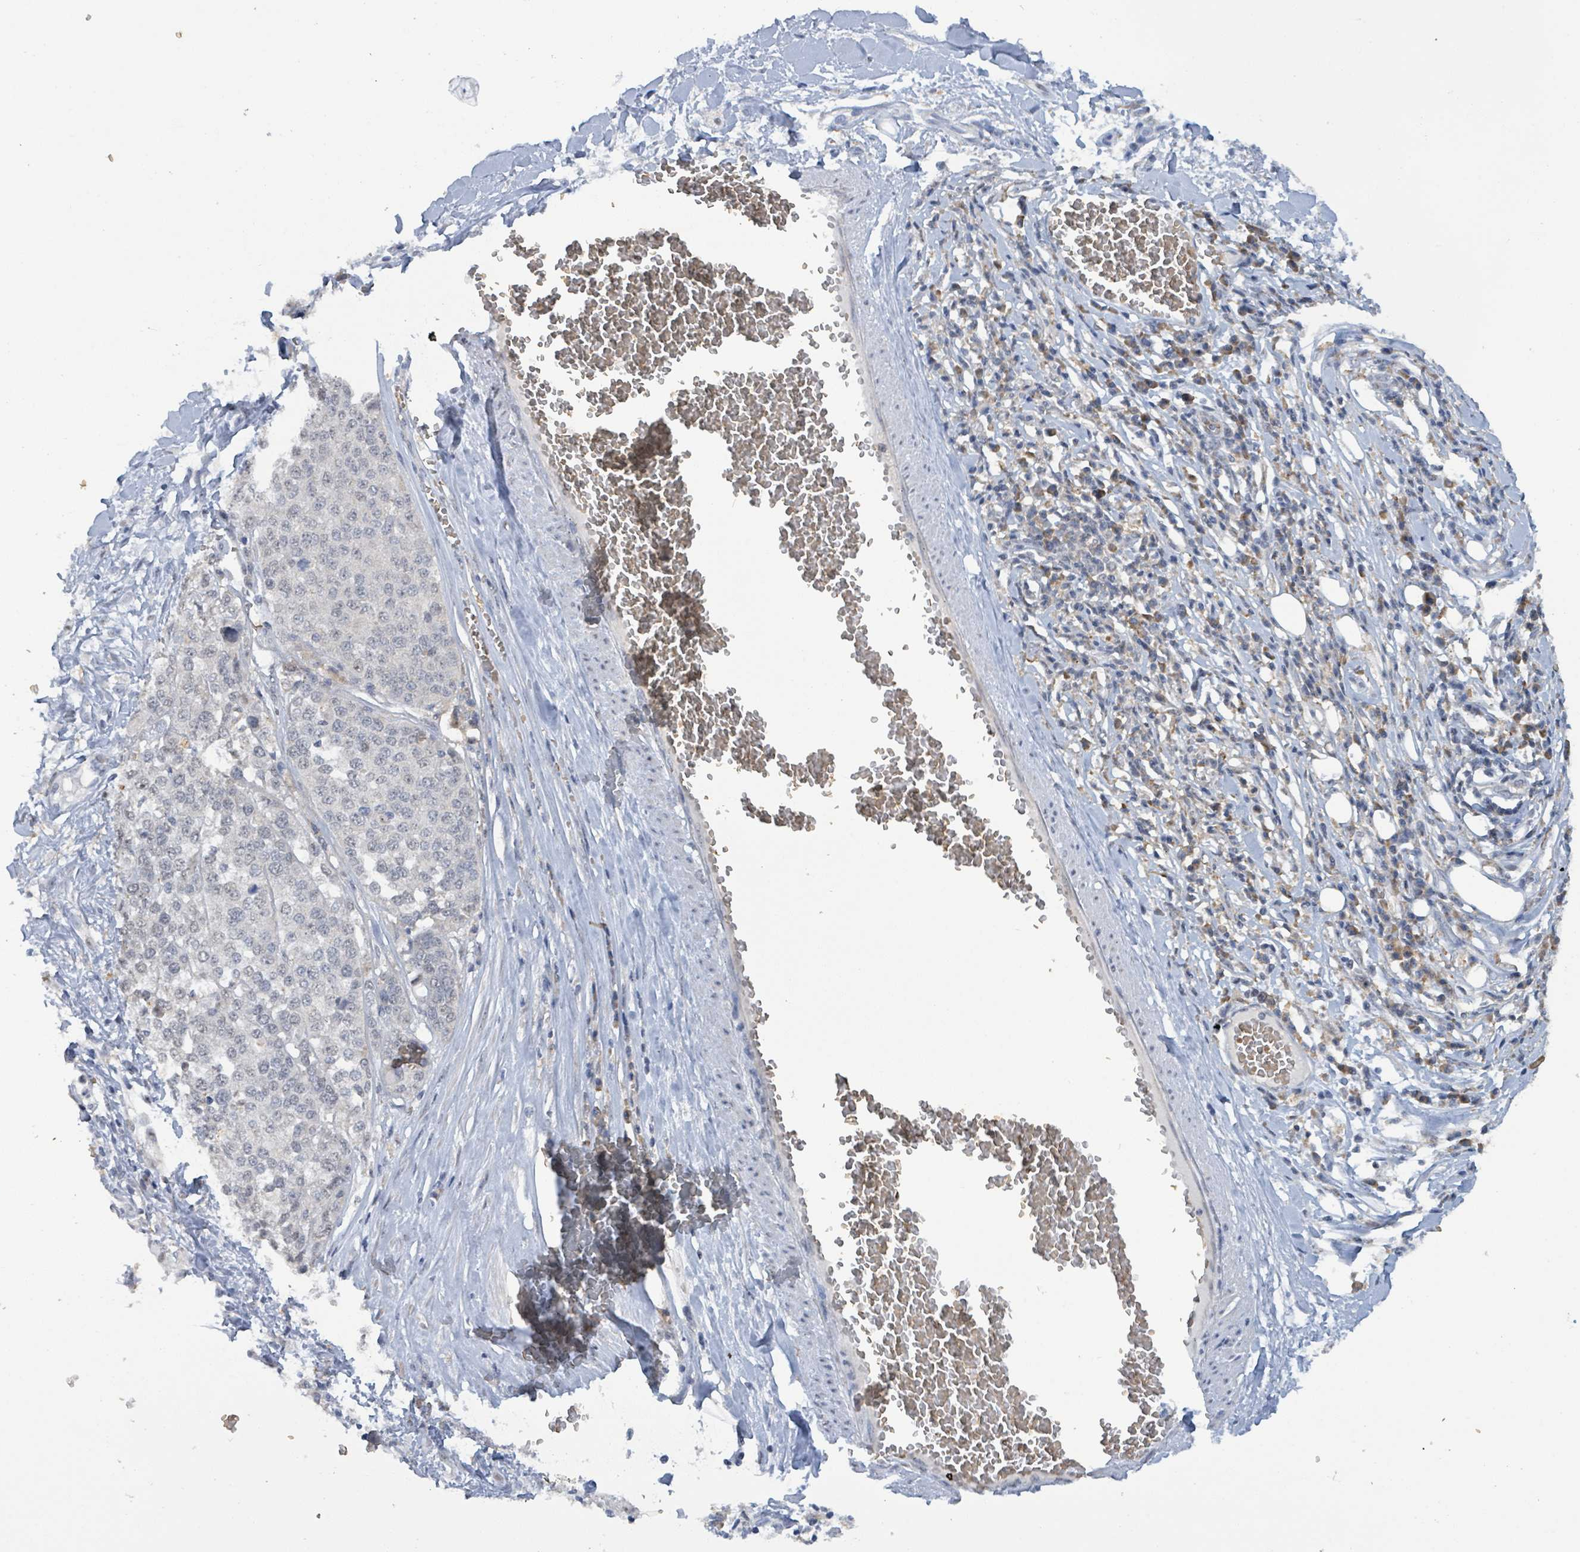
{"staining": {"intensity": "negative", "quantity": "none", "location": "none"}, "tissue": "melanoma", "cell_type": "Tumor cells", "image_type": "cancer", "snomed": [{"axis": "morphology", "description": "Malignant melanoma, Metastatic site"}, {"axis": "topography", "description": "Lymph node"}], "caption": "High magnification brightfield microscopy of malignant melanoma (metastatic site) stained with DAB (brown) and counterstained with hematoxylin (blue): tumor cells show no significant staining.", "gene": "SEBOX", "patient": {"sex": "male", "age": 44}}